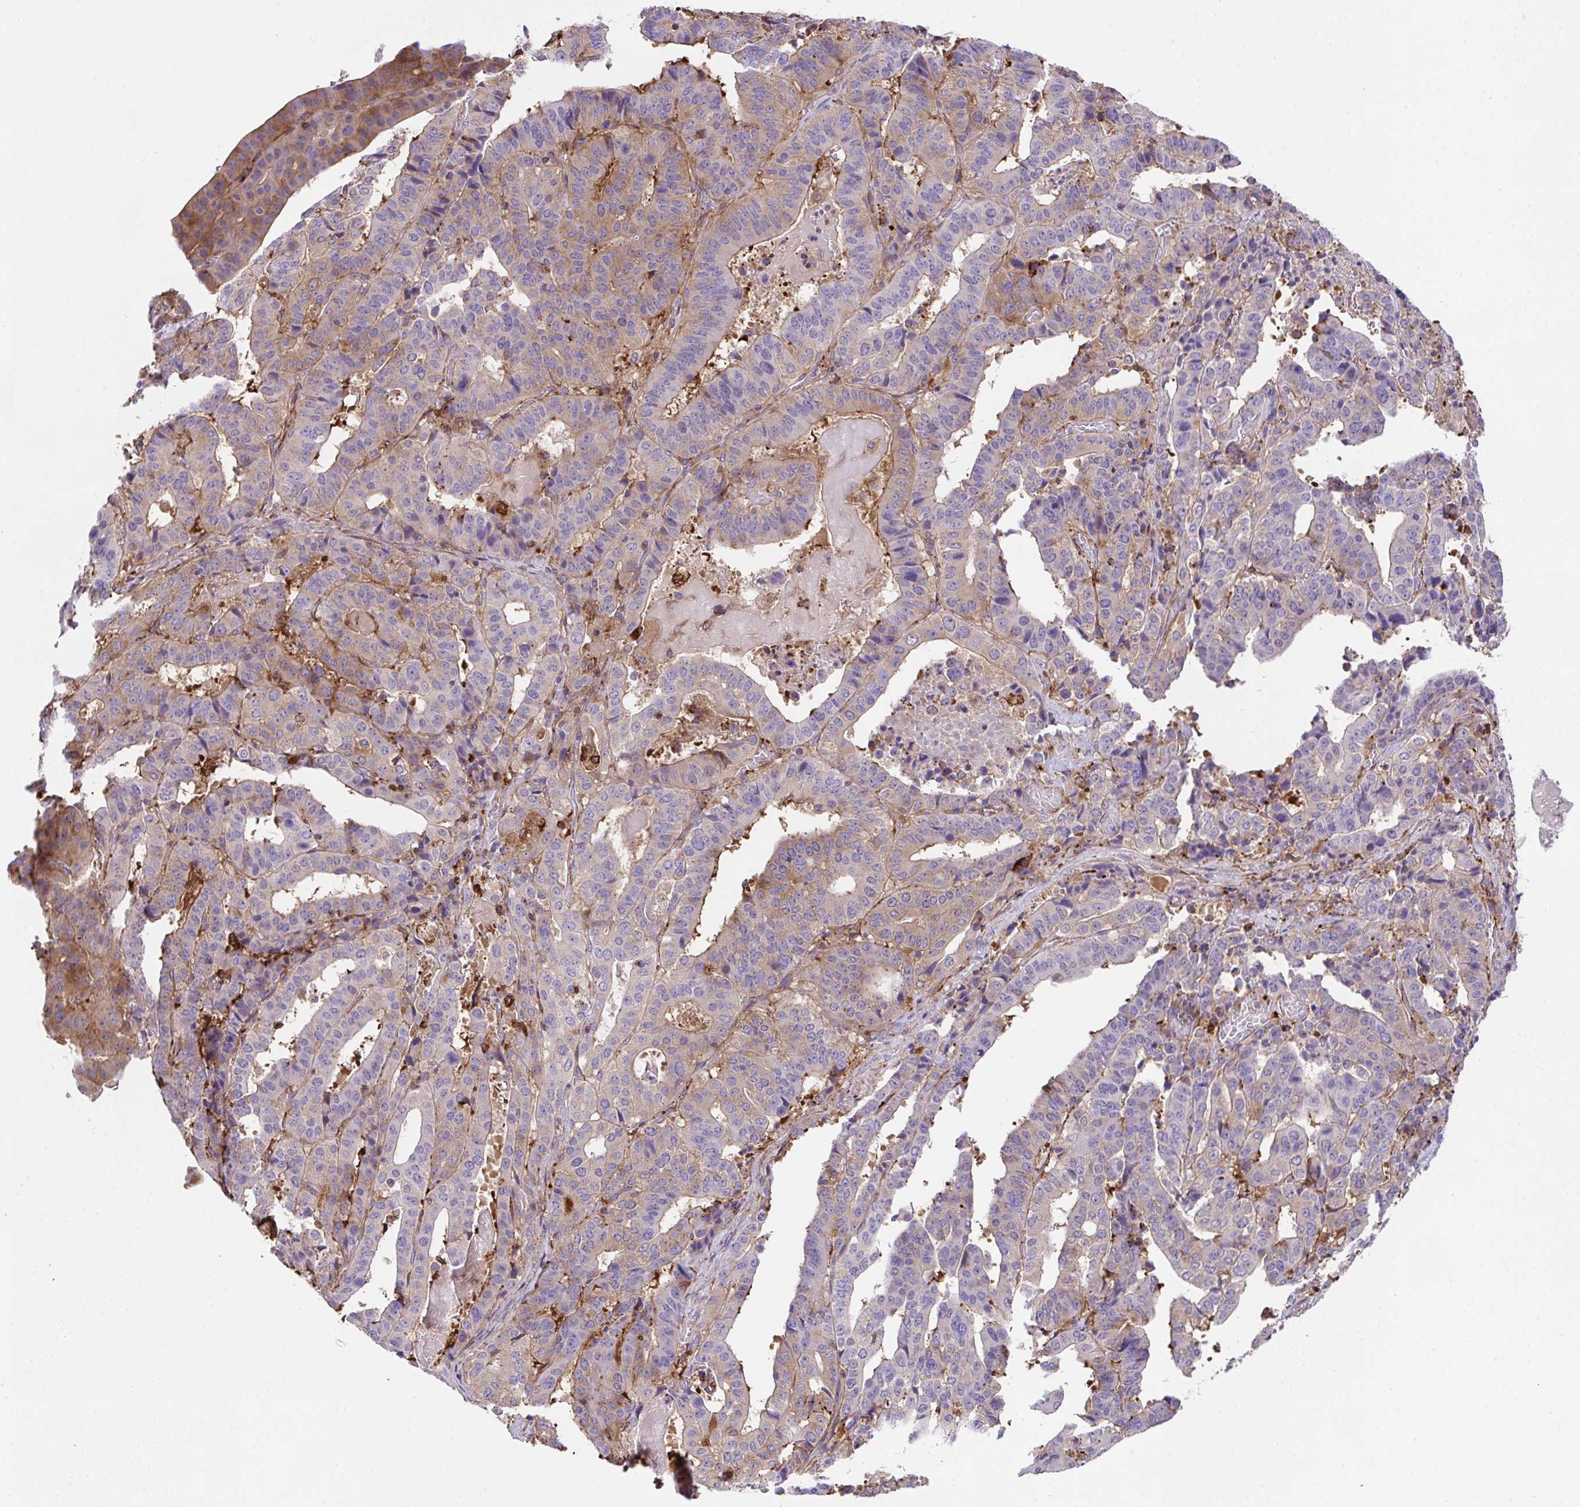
{"staining": {"intensity": "weak", "quantity": "25%-75%", "location": "cytoplasmic/membranous"}, "tissue": "stomach cancer", "cell_type": "Tumor cells", "image_type": "cancer", "snomed": [{"axis": "morphology", "description": "Adenocarcinoma, NOS"}, {"axis": "topography", "description": "Stomach"}], "caption": "Immunohistochemical staining of adenocarcinoma (stomach) exhibits low levels of weak cytoplasmic/membranous positivity in approximately 25%-75% of tumor cells.", "gene": "PPIH", "patient": {"sex": "male", "age": 48}}